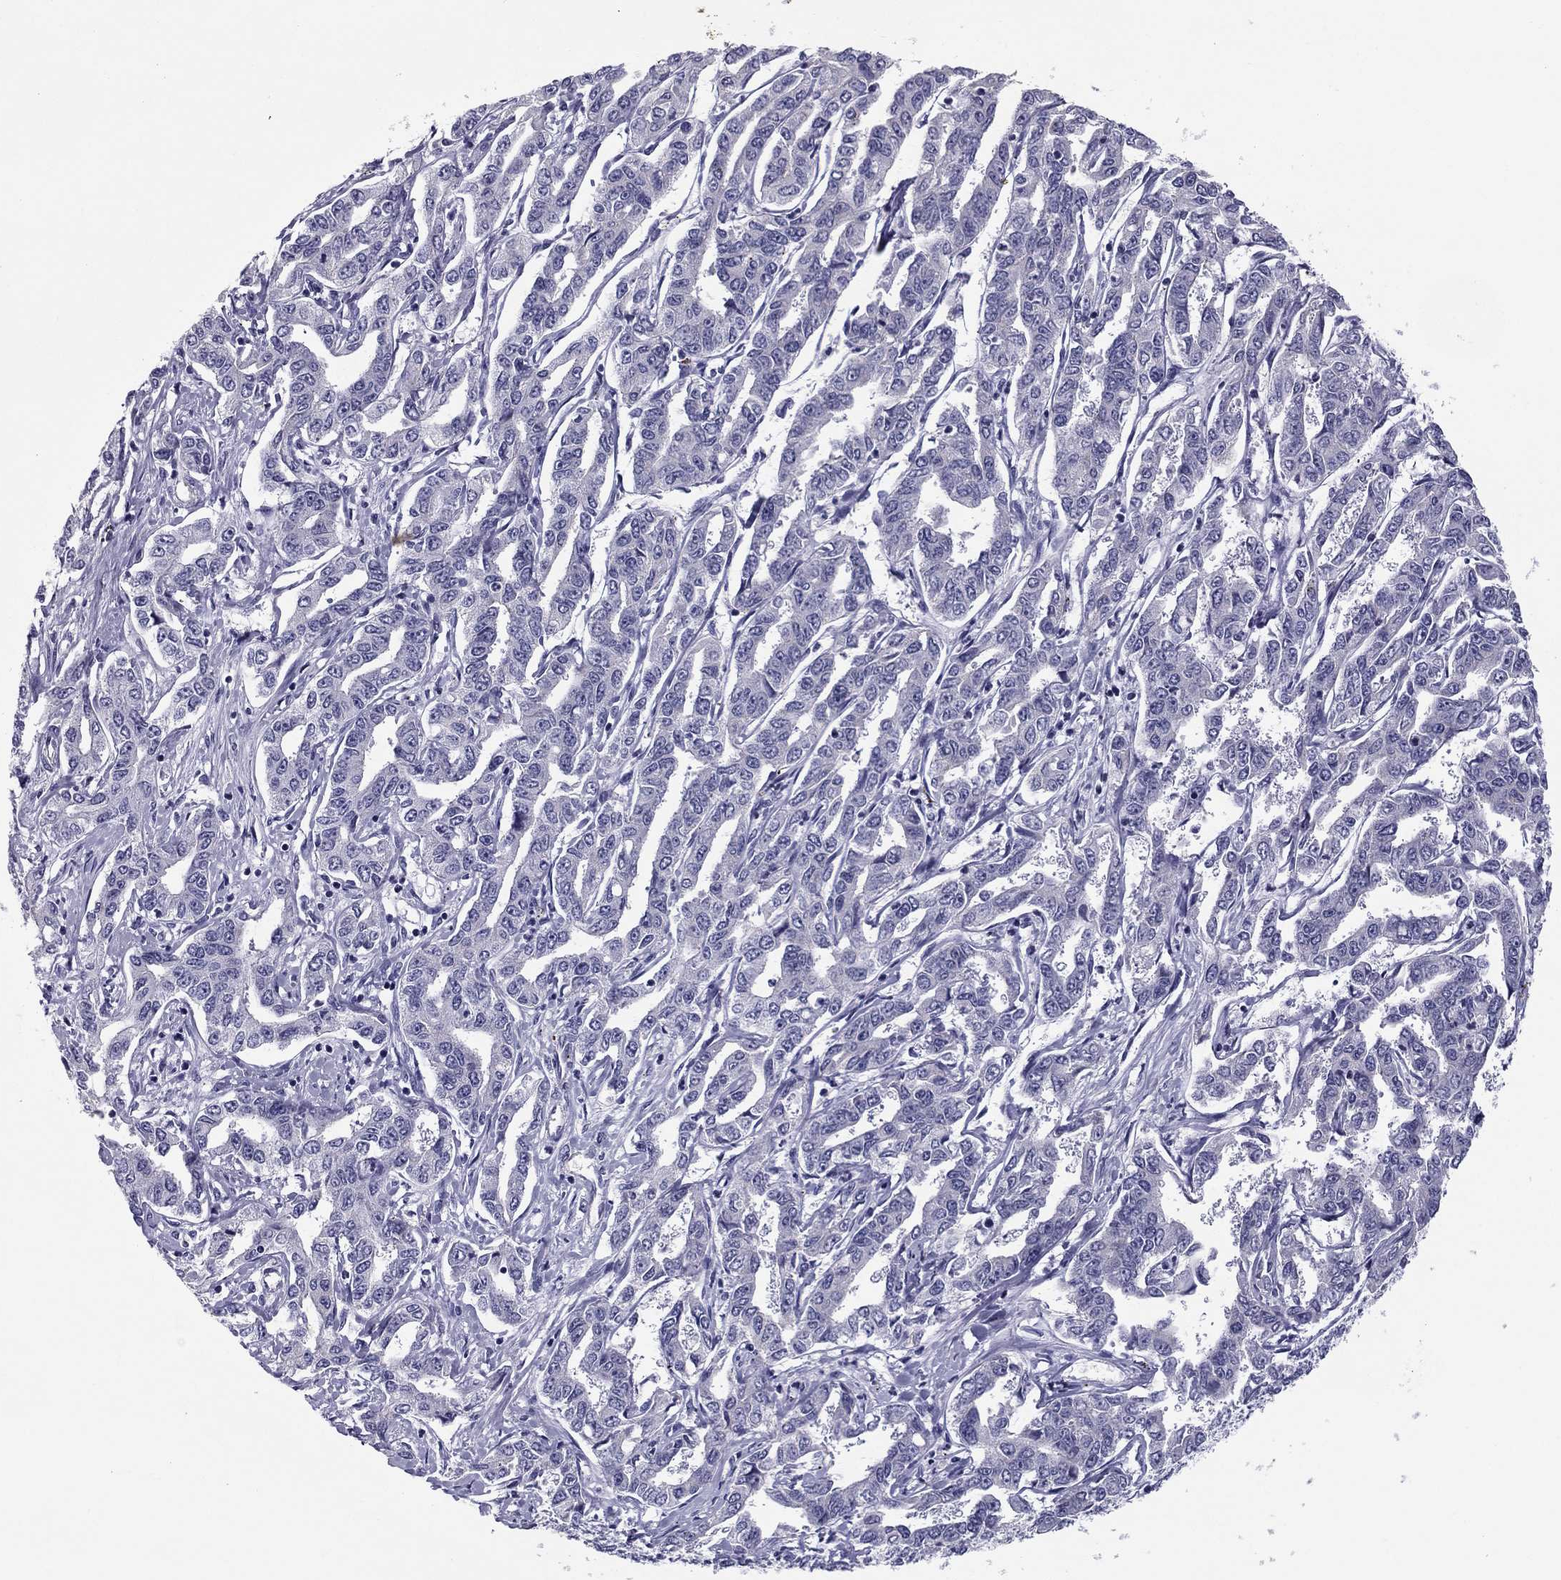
{"staining": {"intensity": "negative", "quantity": "none", "location": "none"}, "tissue": "liver cancer", "cell_type": "Tumor cells", "image_type": "cancer", "snomed": [{"axis": "morphology", "description": "Cholangiocarcinoma"}, {"axis": "topography", "description": "Liver"}], "caption": "IHC image of neoplastic tissue: cholangiocarcinoma (liver) stained with DAB exhibits no significant protein staining in tumor cells. Nuclei are stained in blue.", "gene": "FLNC", "patient": {"sex": "male", "age": 59}}